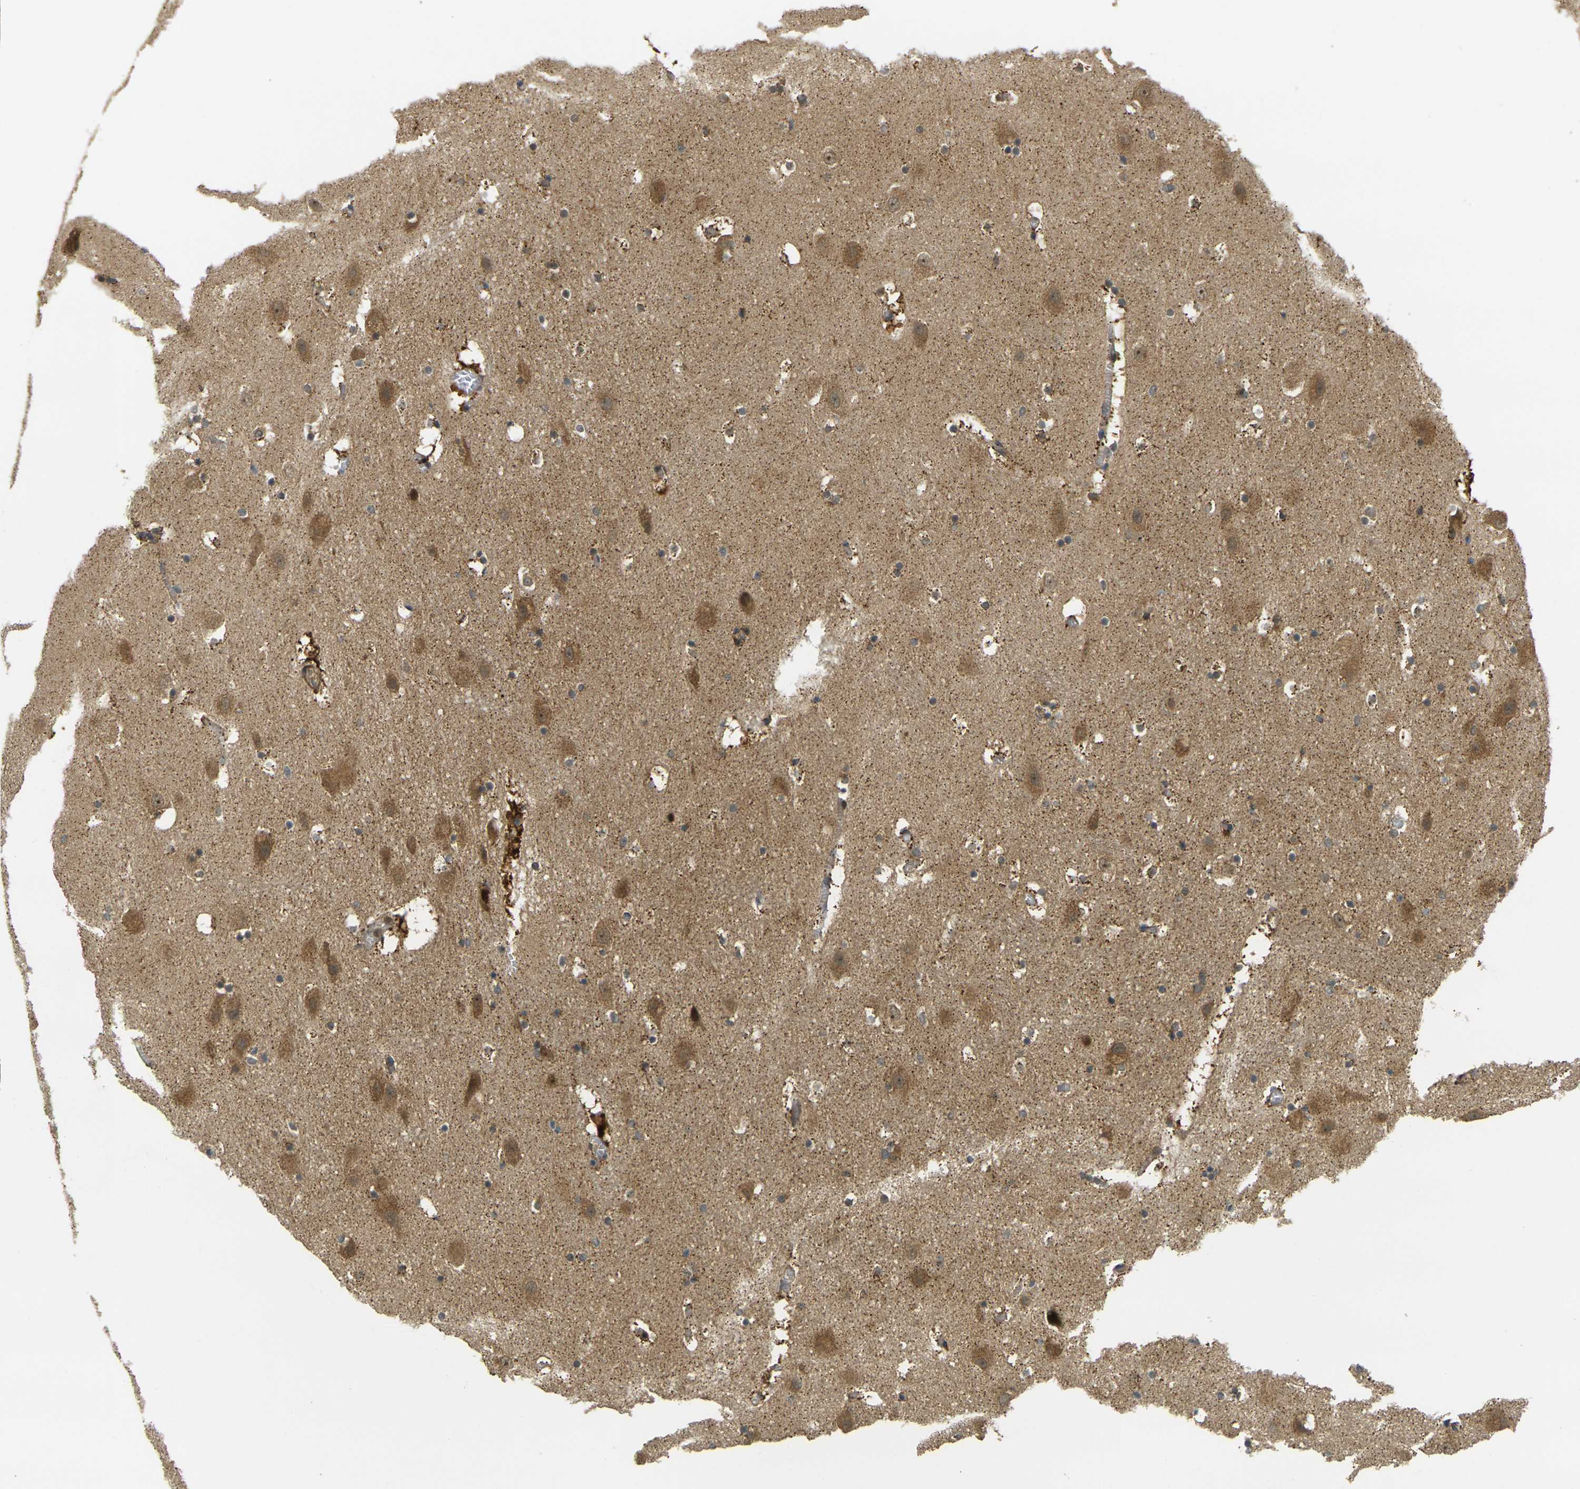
{"staining": {"intensity": "moderate", "quantity": "25%-75%", "location": "cytoplasmic/membranous"}, "tissue": "hippocampus", "cell_type": "Glial cells", "image_type": "normal", "snomed": [{"axis": "morphology", "description": "Normal tissue, NOS"}, {"axis": "topography", "description": "Hippocampus"}], "caption": "A brown stain shows moderate cytoplasmic/membranous expression of a protein in glial cells of unremarkable hippocampus.", "gene": "KLHL8", "patient": {"sex": "male", "age": 45}}